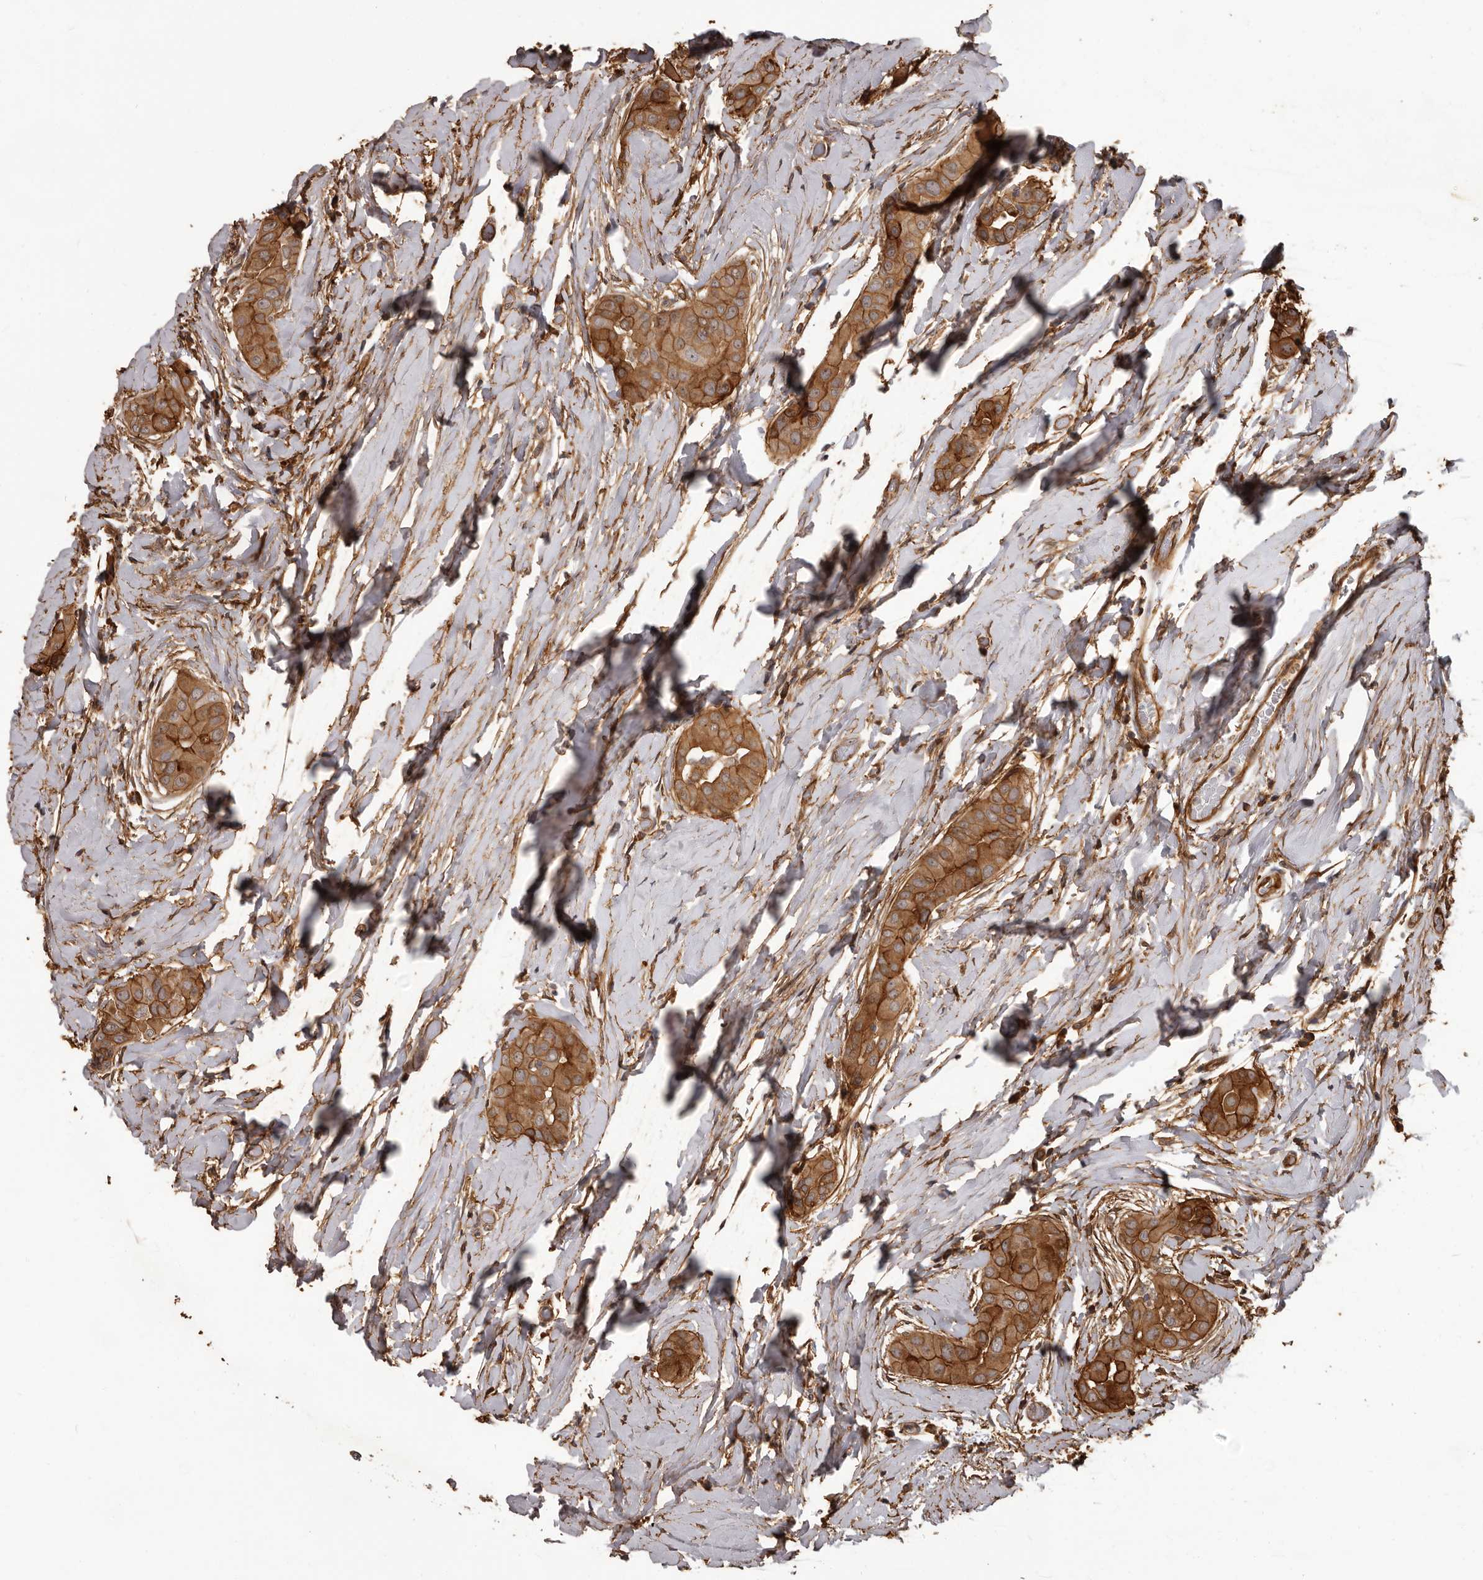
{"staining": {"intensity": "strong", "quantity": ">75%", "location": "cytoplasmic/membranous"}, "tissue": "thyroid cancer", "cell_type": "Tumor cells", "image_type": "cancer", "snomed": [{"axis": "morphology", "description": "Papillary adenocarcinoma, NOS"}, {"axis": "topography", "description": "Thyroid gland"}], "caption": "Immunohistochemical staining of human papillary adenocarcinoma (thyroid) exhibits strong cytoplasmic/membranous protein staining in about >75% of tumor cells.", "gene": "SLITRK6", "patient": {"sex": "male", "age": 33}}